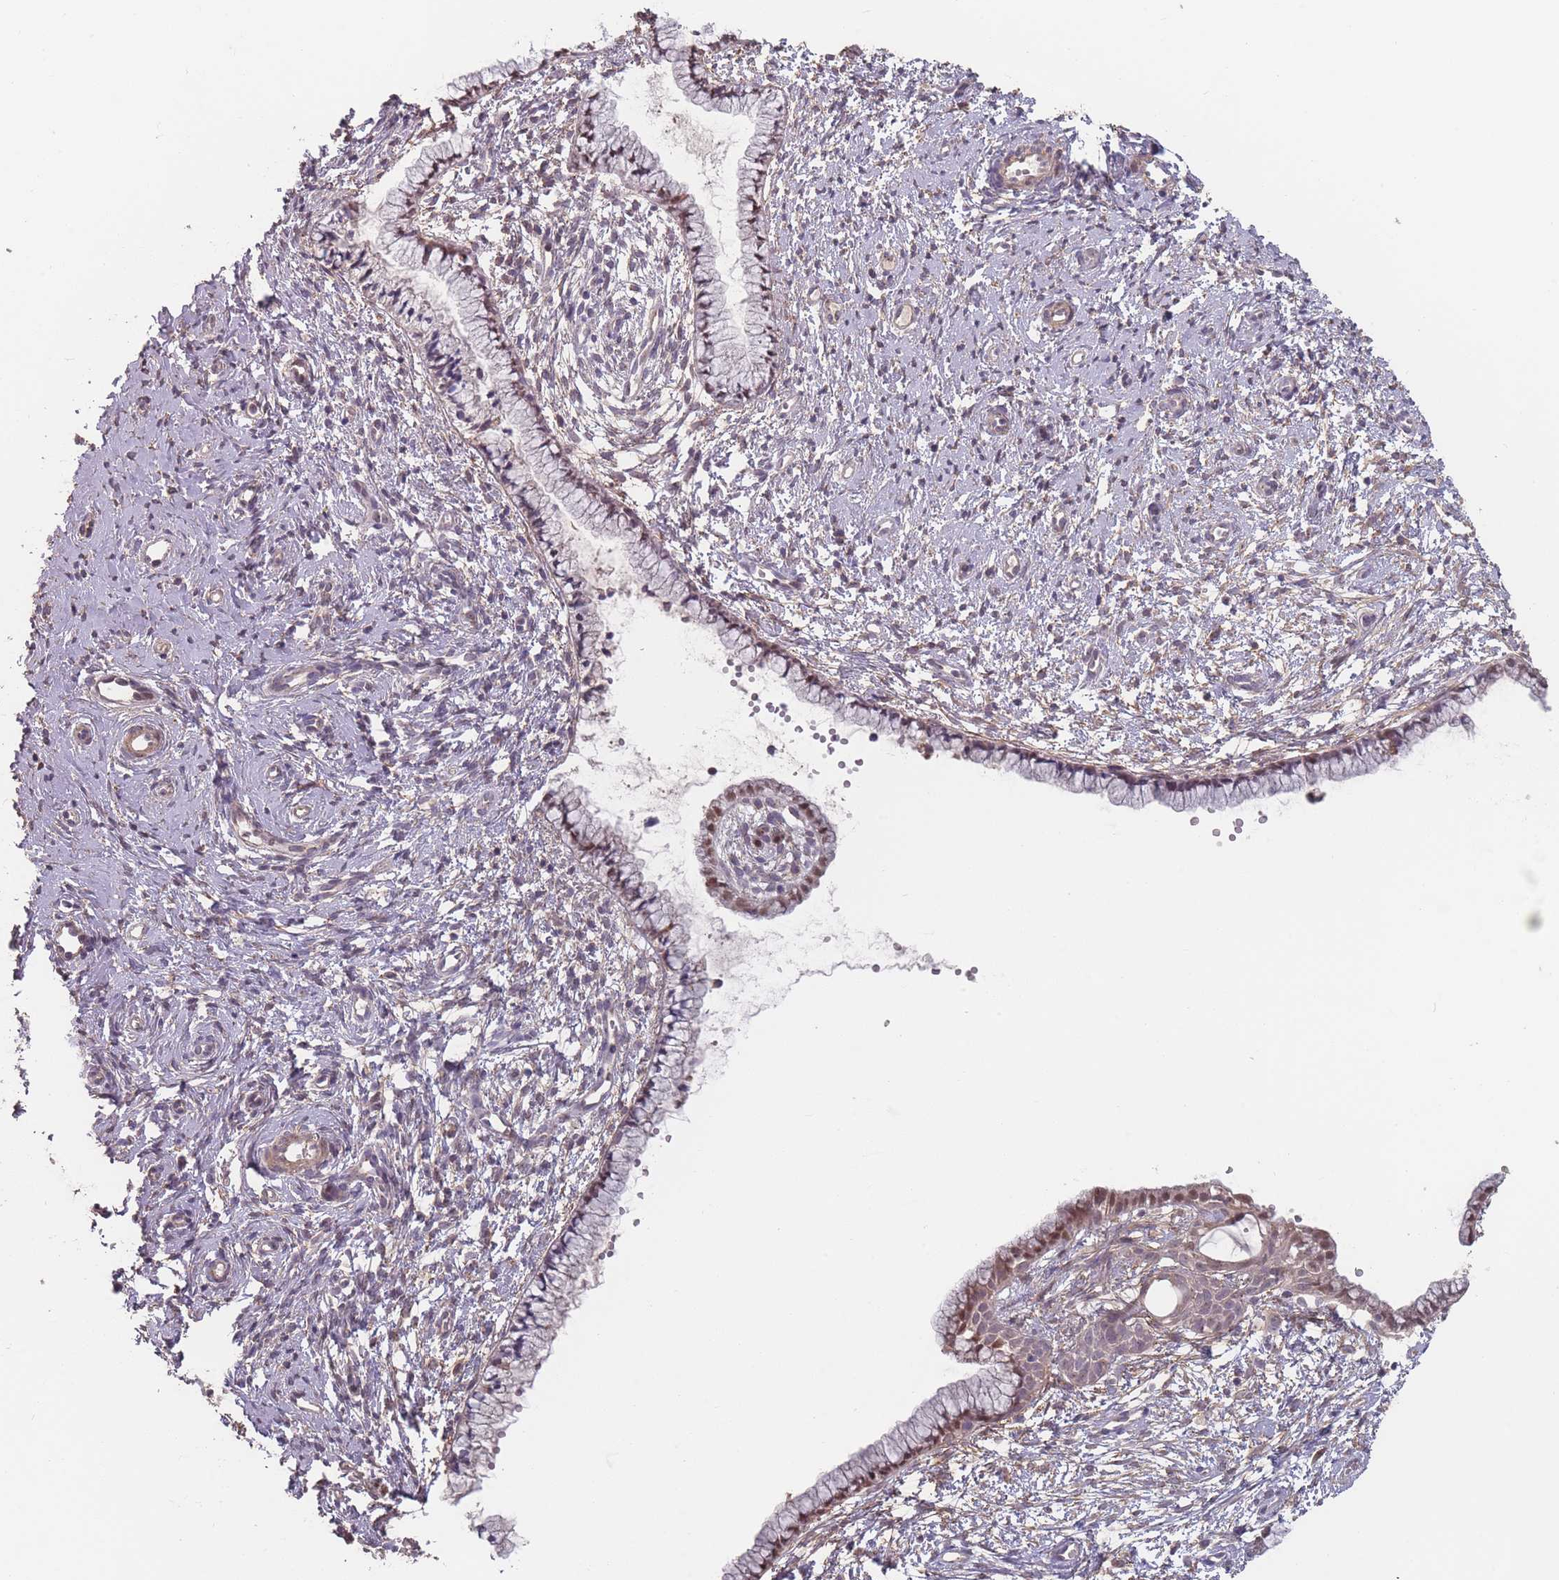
{"staining": {"intensity": "moderate", "quantity": "25%-75%", "location": "cytoplasmic/membranous,nuclear"}, "tissue": "cervix", "cell_type": "Glandular cells", "image_type": "normal", "snomed": [{"axis": "morphology", "description": "Normal tissue, NOS"}, {"axis": "topography", "description": "Cervix"}], "caption": "Cervix stained for a protein displays moderate cytoplasmic/membranous,nuclear positivity in glandular cells.", "gene": "ERCC6L", "patient": {"sex": "female", "age": 57}}